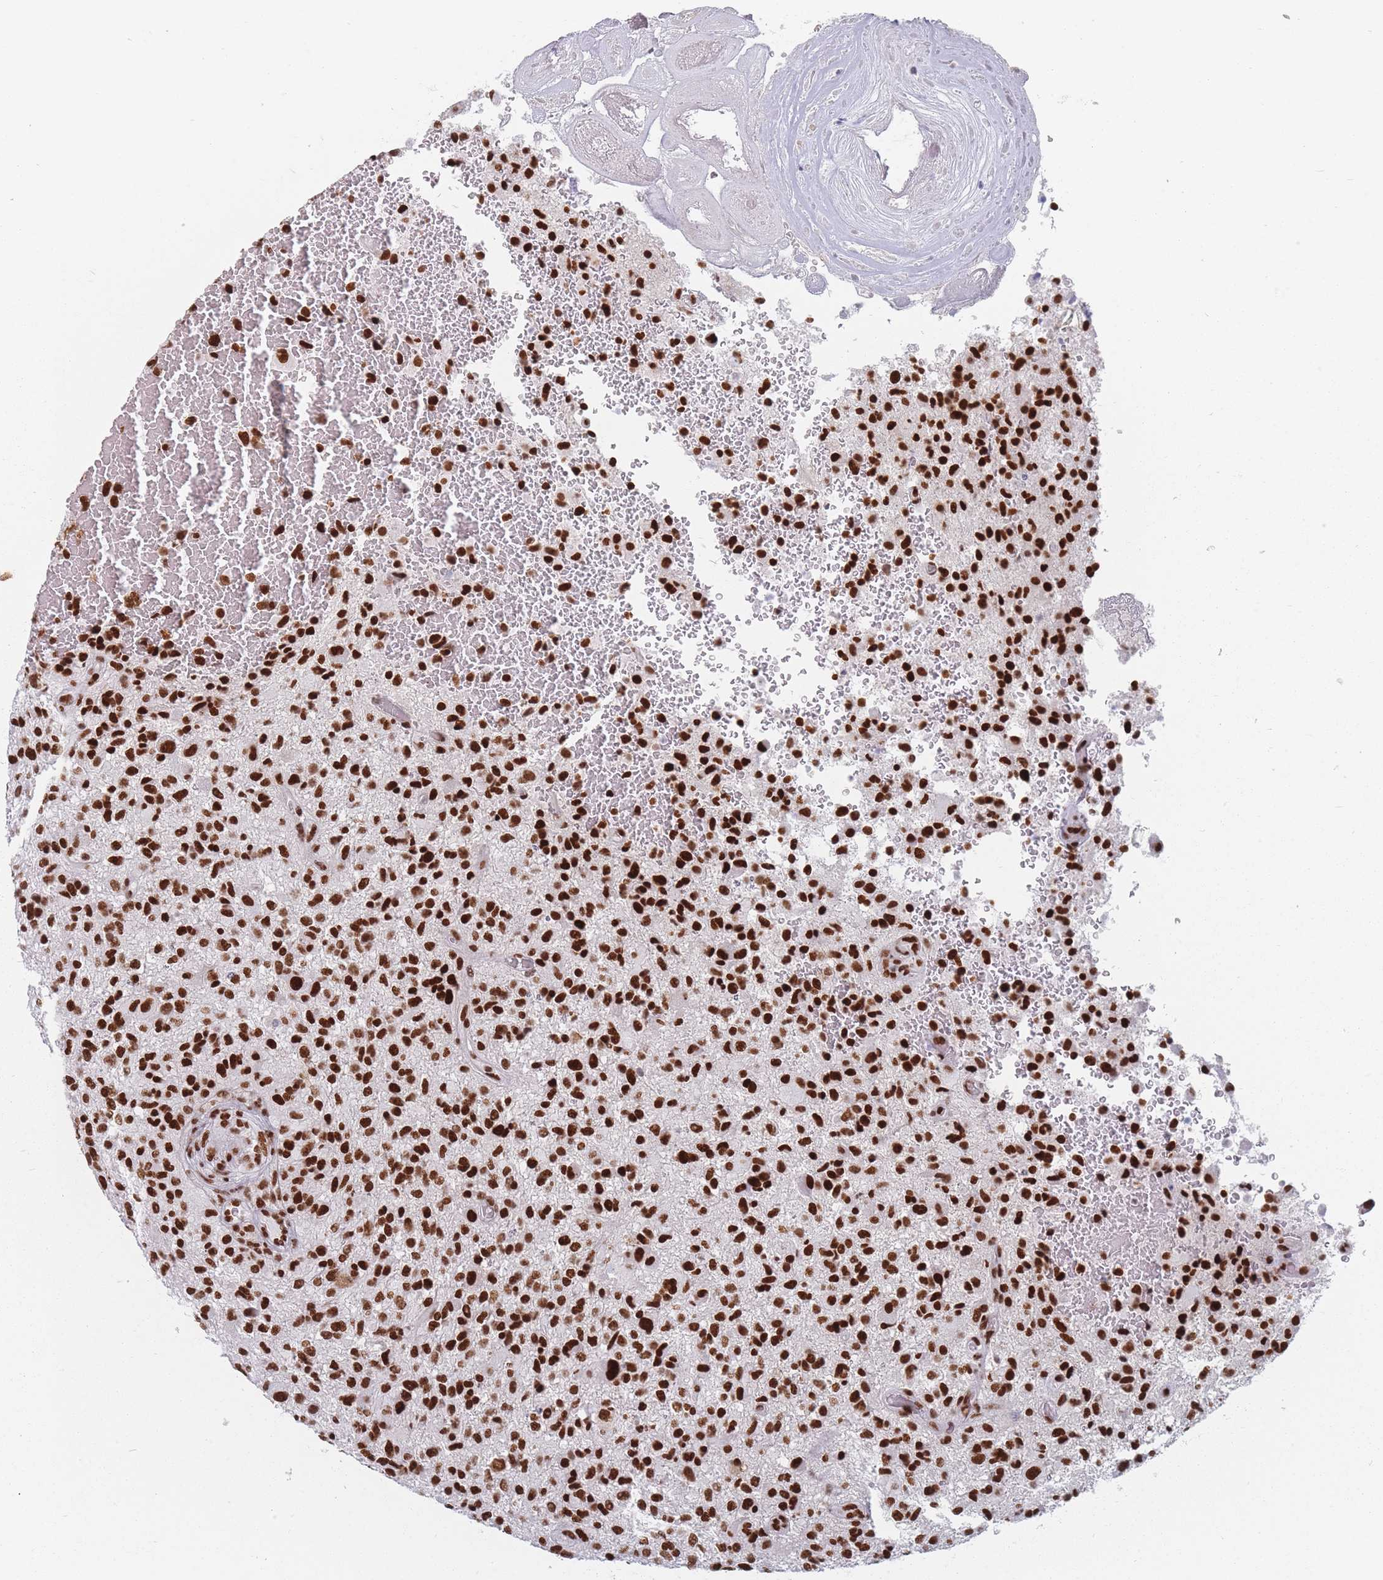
{"staining": {"intensity": "strong", "quantity": ">75%", "location": "nuclear"}, "tissue": "glioma", "cell_type": "Tumor cells", "image_type": "cancer", "snomed": [{"axis": "morphology", "description": "Glioma, malignant, High grade"}, {"axis": "topography", "description": "Brain"}], "caption": "A high-resolution image shows immunohistochemistry (IHC) staining of glioma, which exhibits strong nuclear positivity in approximately >75% of tumor cells.", "gene": "SAFB2", "patient": {"sex": "male", "age": 47}}